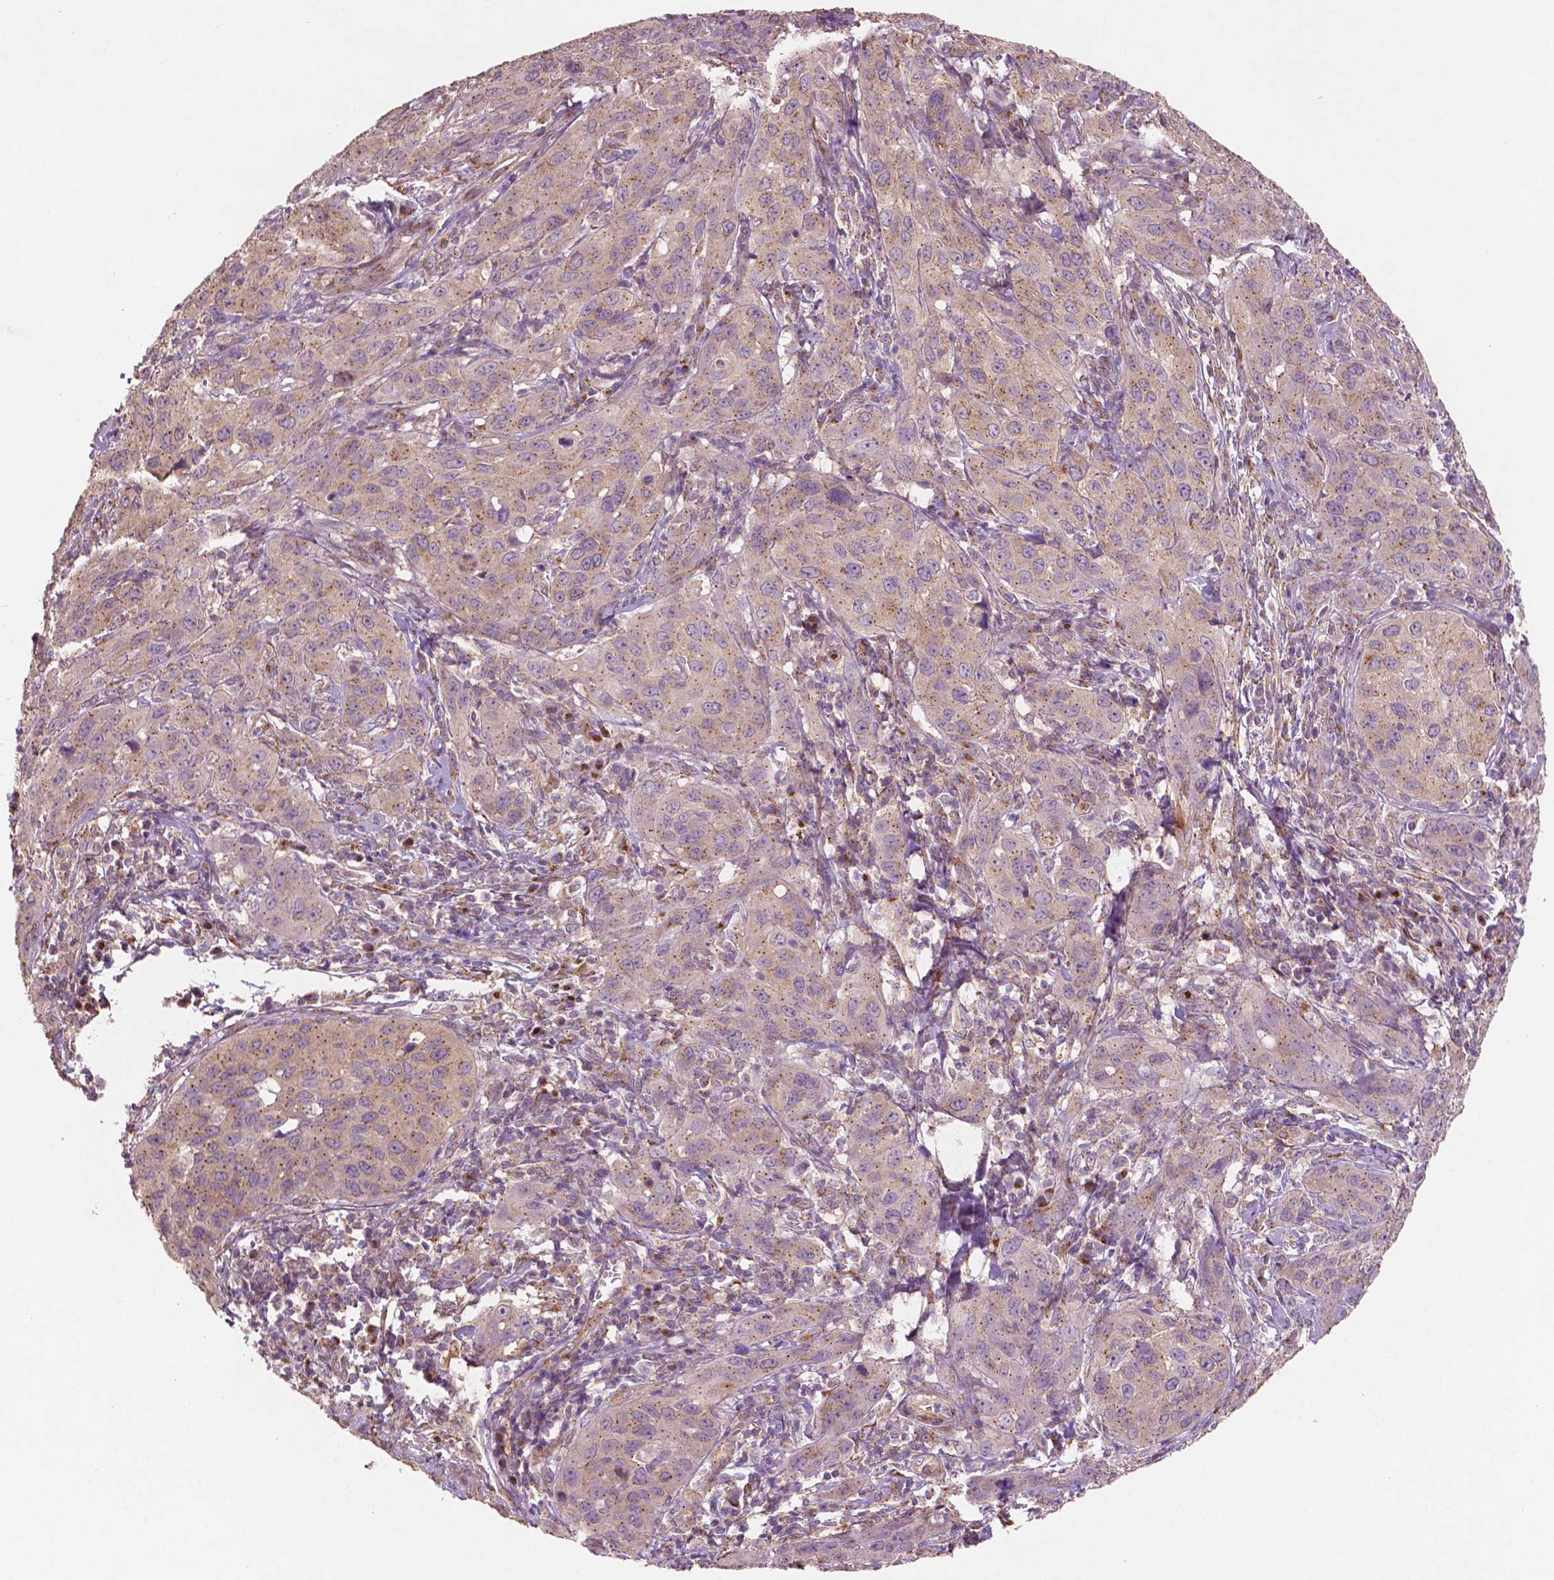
{"staining": {"intensity": "moderate", "quantity": "25%-75%", "location": "cytoplasmic/membranous"}, "tissue": "cervical cancer", "cell_type": "Tumor cells", "image_type": "cancer", "snomed": [{"axis": "morphology", "description": "Normal tissue, NOS"}, {"axis": "morphology", "description": "Squamous cell carcinoma, NOS"}, {"axis": "topography", "description": "Cervix"}], "caption": "Protein staining reveals moderate cytoplasmic/membranous expression in approximately 25%-75% of tumor cells in cervical cancer (squamous cell carcinoma).", "gene": "CHPT1", "patient": {"sex": "female", "age": 51}}